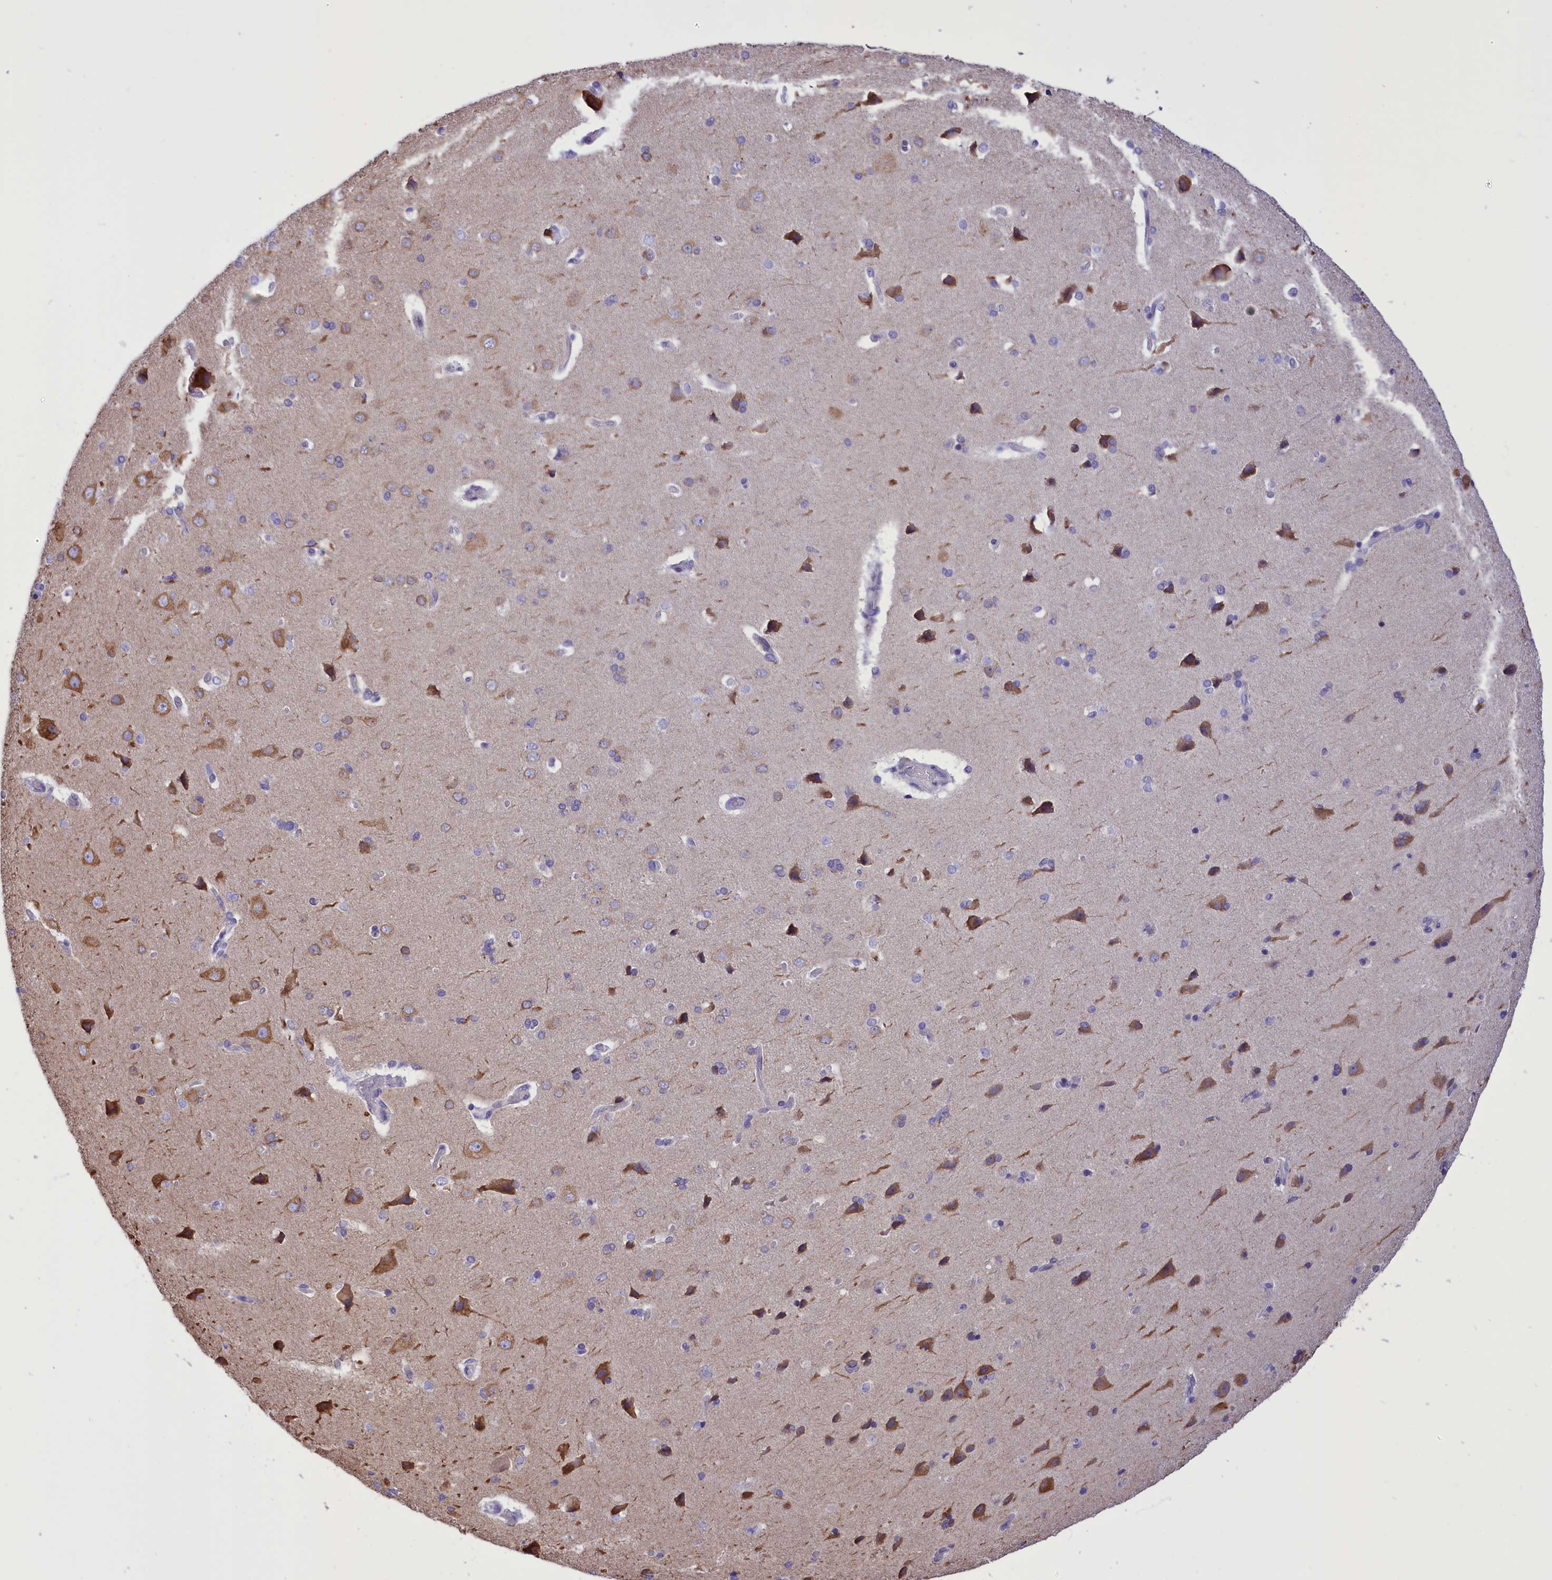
{"staining": {"intensity": "negative", "quantity": "none", "location": "none"}, "tissue": "cerebral cortex", "cell_type": "Endothelial cells", "image_type": "normal", "snomed": [{"axis": "morphology", "description": "Normal tissue, NOS"}, {"axis": "topography", "description": "Cerebral cortex"}], "caption": "A photomicrograph of cerebral cortex stained for a protein displays no brown staining in endothelial cells. The staining was performed using DAB to visualize the protein expression in brown, while the nuclei were stained in blue with hematoxylin (Magnification: 20x).", "gene": "DCAF16", "patient": {"sex": "male", "age": 62}}